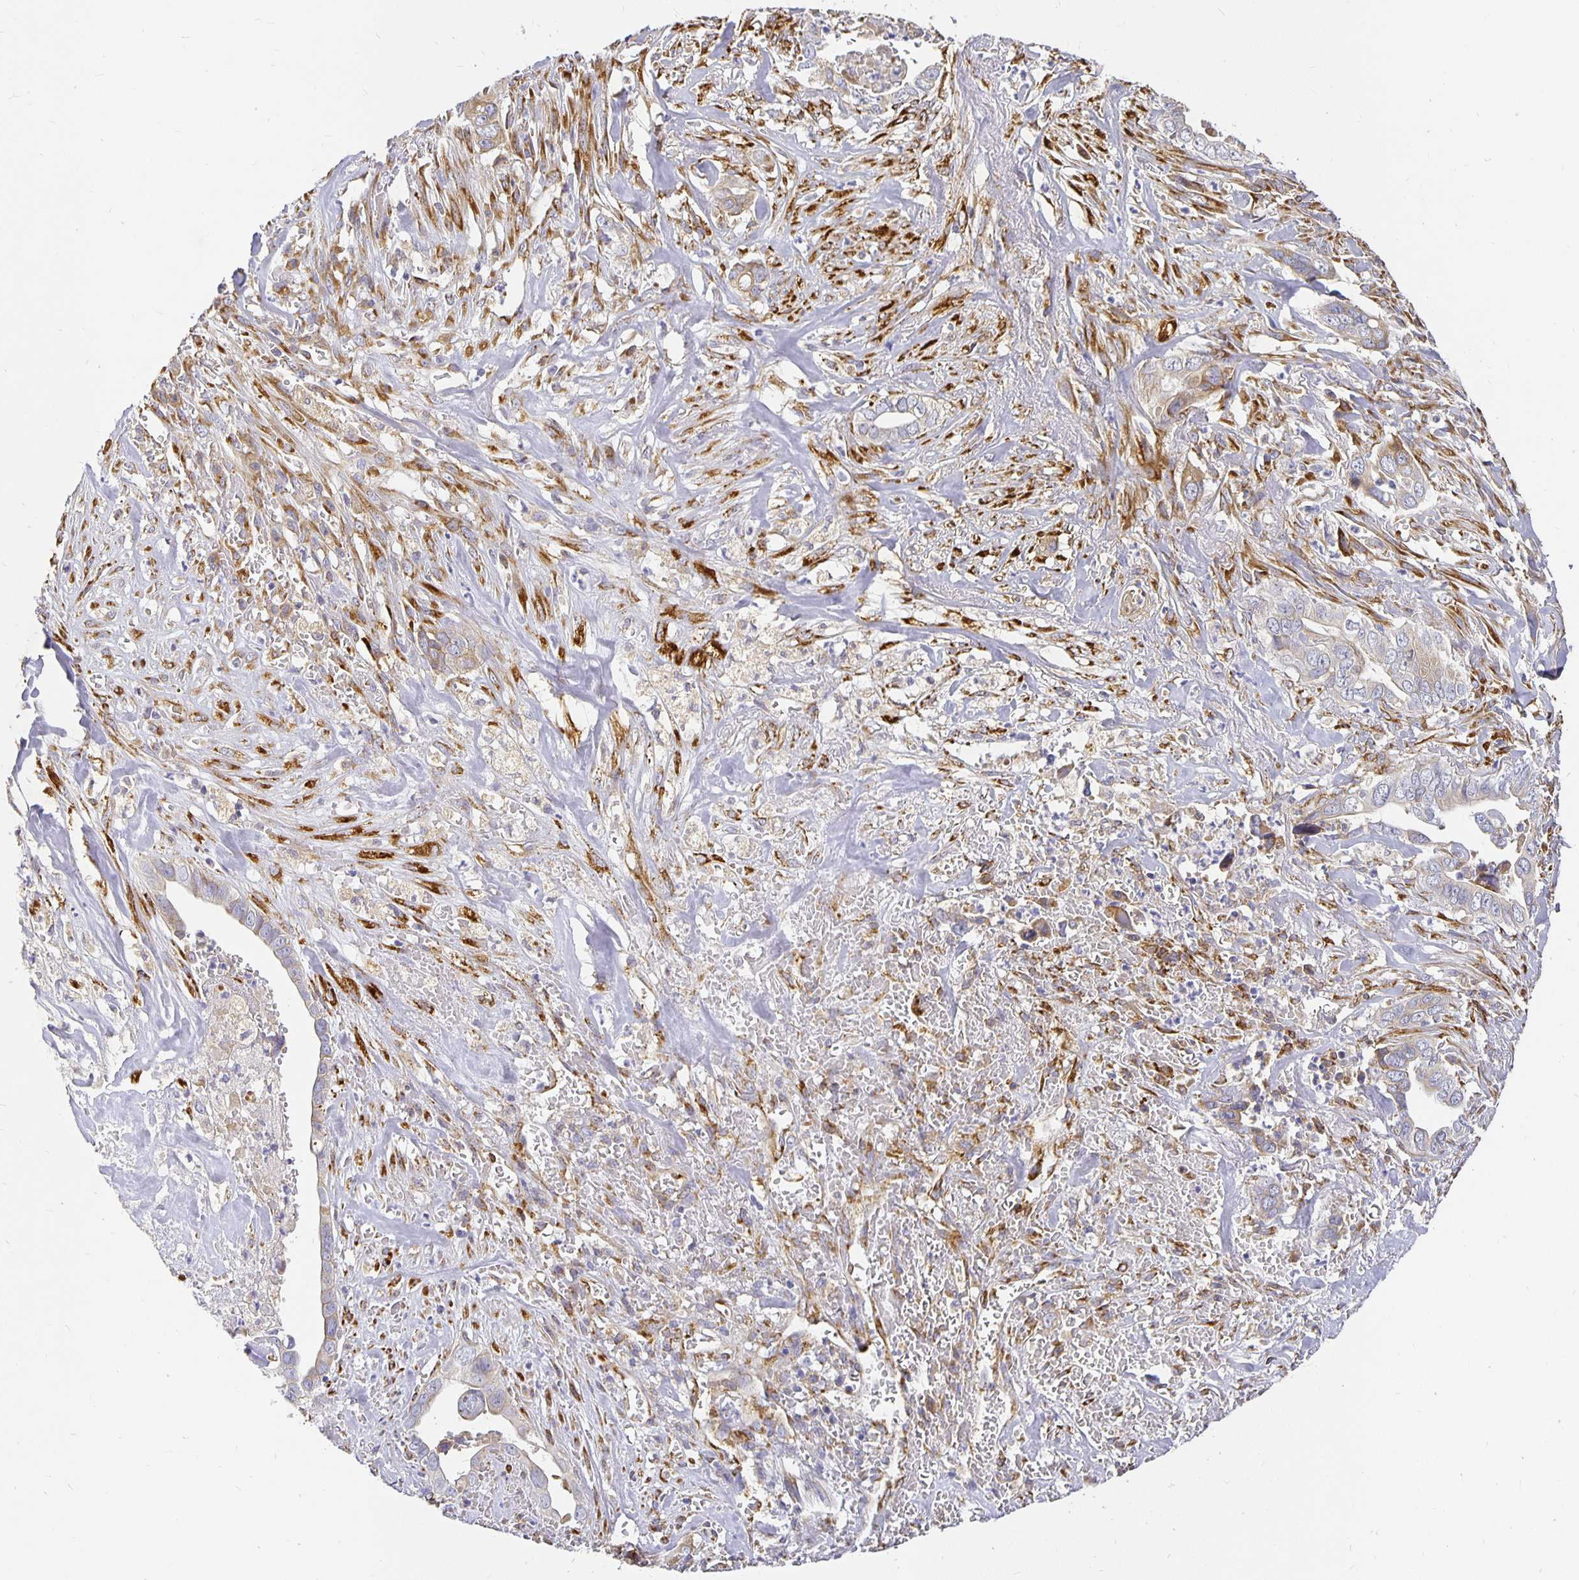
{"staining": {"intensity": "weak", "quantity": "<25%", "location": "cytoplasmic/membranous"}, "tissue": "liver cancer", "cell_type": "Tumor cells", "image_type": "cancer", "snomed": [{"axis": "morphology", "description": "Cholangiocarcinoma"}, {"axis": "topography", "description": "Liver"}], "caption": "Immunohistochemistry micrograph of liver cholangiocarcinoma stained for a protein (brown), which exhibits no positivity in tumor cells. (Stains: DAB (3,3'-diaminobenzidine) immunohistochemistry (IHC) with hematoxylin counter stain, Microscopy: brightfield microscopy at high magnification).", "gene": "PLOD1", "patient": {"sex": "female", "age": 79}}